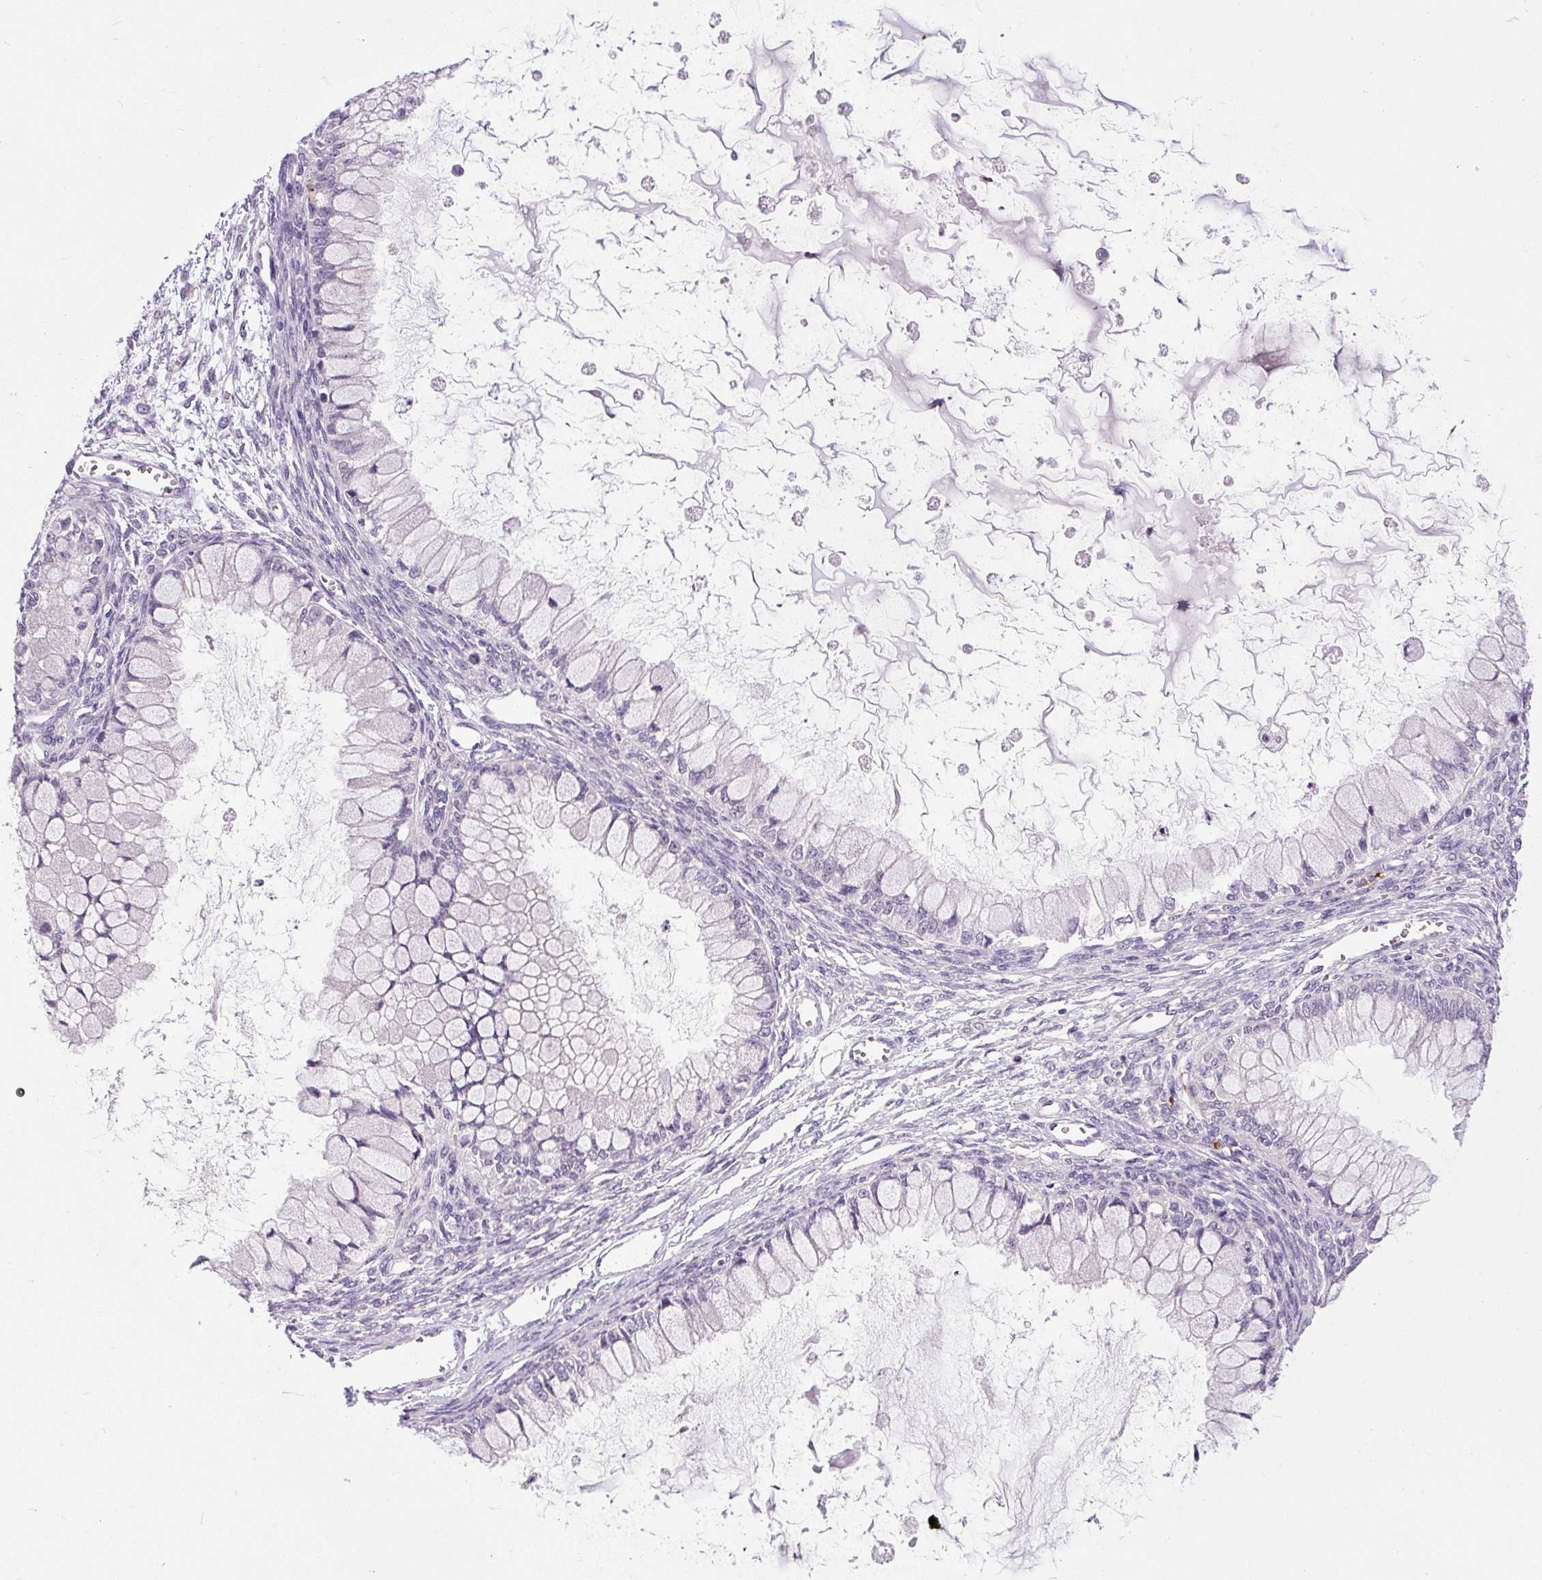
{"staining": {"intensity": "negative", "quantity": "none", "location": "none"}, "tissue": "ovarian cancer", "cell_type": "Tumor cells", "image_type": "cancer", "snomed": [{"axis": "morphology", "description": "Cystadenocarcinoma, mucinous, NOS"}, {"axis": "topography", "description": "Ovary"}], "caption": "Ovarian cancer stained for a protein using IHC demonstrates no positivity tumor cells.", "gene": "FAM117B", "patient": {"sex": "female", "age": 34}}